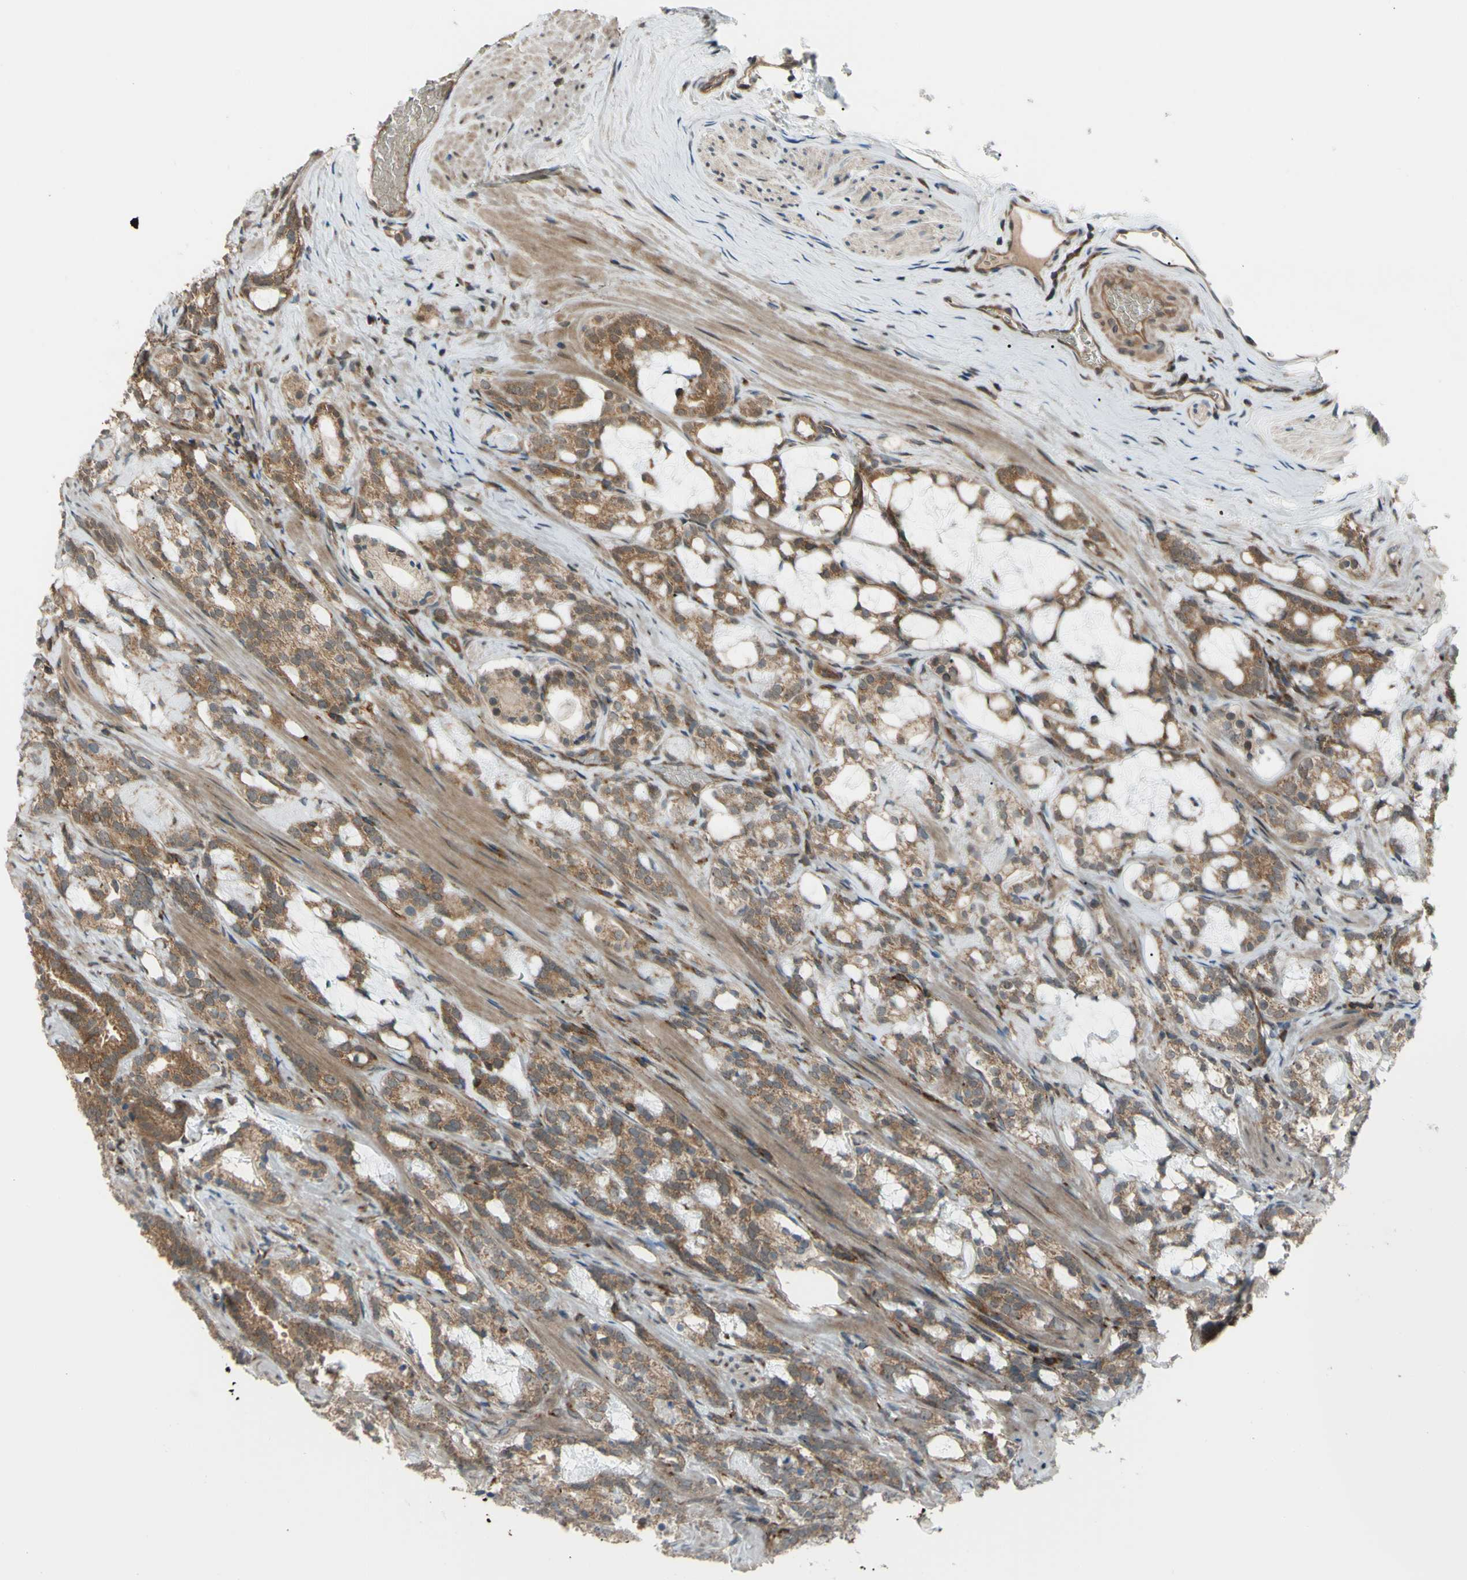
{"staining": {"intensity": "moderate", "quantity": "25%-75%", "location": "cytoplasmic/membranous,nuclear"}, "tissue": "prostate cancer", "cell_type": "Tumor cells", "image_type": "cancer", "snomed": [{"axis": "morphology", "description": "Adenocarcinoma, Low grade"}, {"axis": "topography", "description": "Prostate"}], "caption": "Brown immunohistochemical staining in human prostate cancer (adenocarcinoma (low-grade)) demonstrates moderate cytoplasmic/membranous and nuclear positivity in approximately 25%-75% of tumor cells.", "gene": "FLII", "patient": {"sex": "male", "age": 59}}